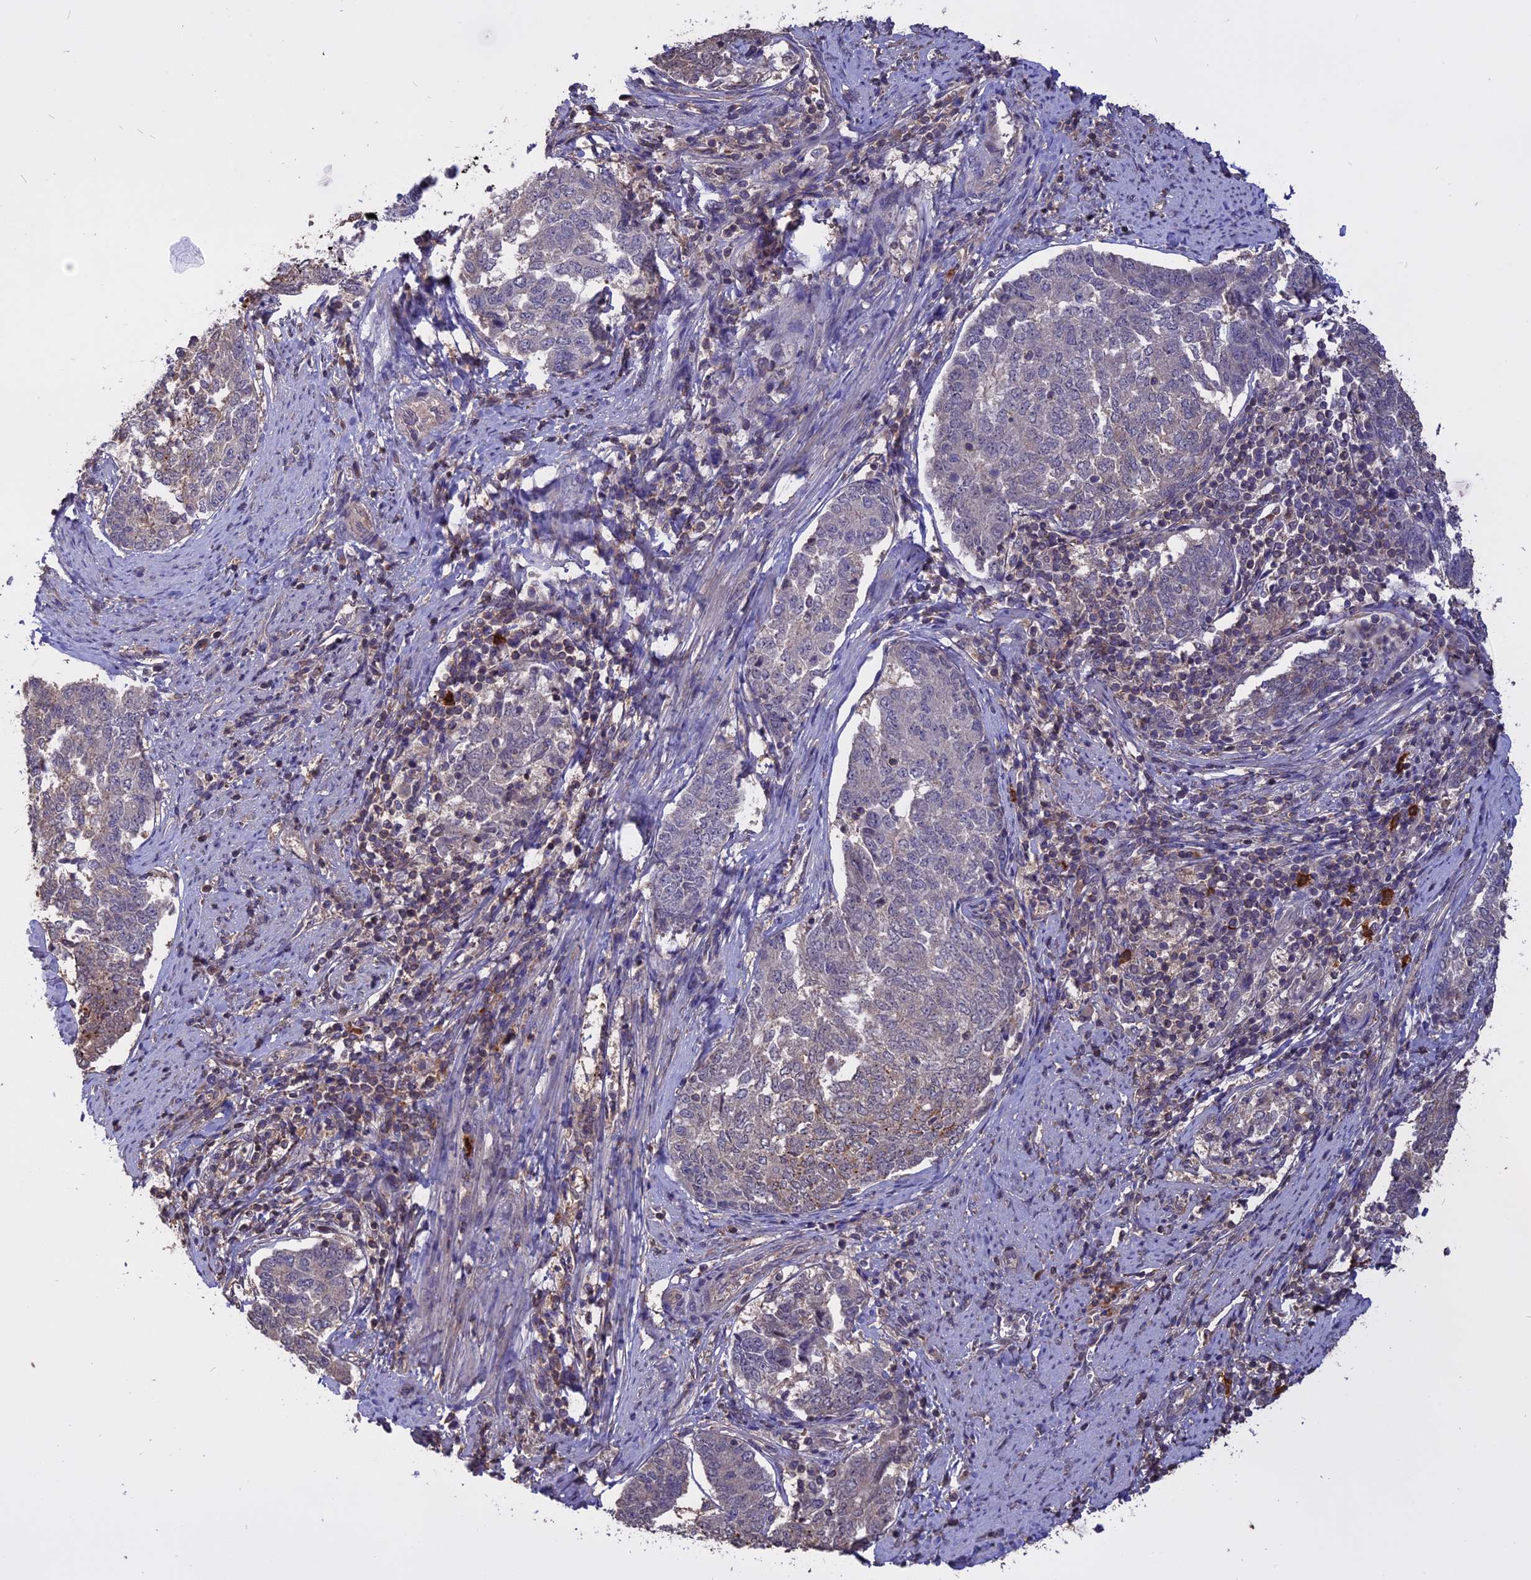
{"staining": {"intensity": "negative", "quantity": "none", "location": "none"}, "tissue": "endometrial cancer", "cell_type": "Tumor cells", "image_type": "cancer", "snomed": [{"axis": "morphology", "description": "Adenocarcinoma, NOS"}, {"axis": "topography", "description": "Endometrium"}], "caption": "Photomicrograph shows no significant protein staining in tumor cells of adenocarcinoma (endometrial).", "gene": "CARMIL2", "patient": {"sex": "female", "age": 80}}